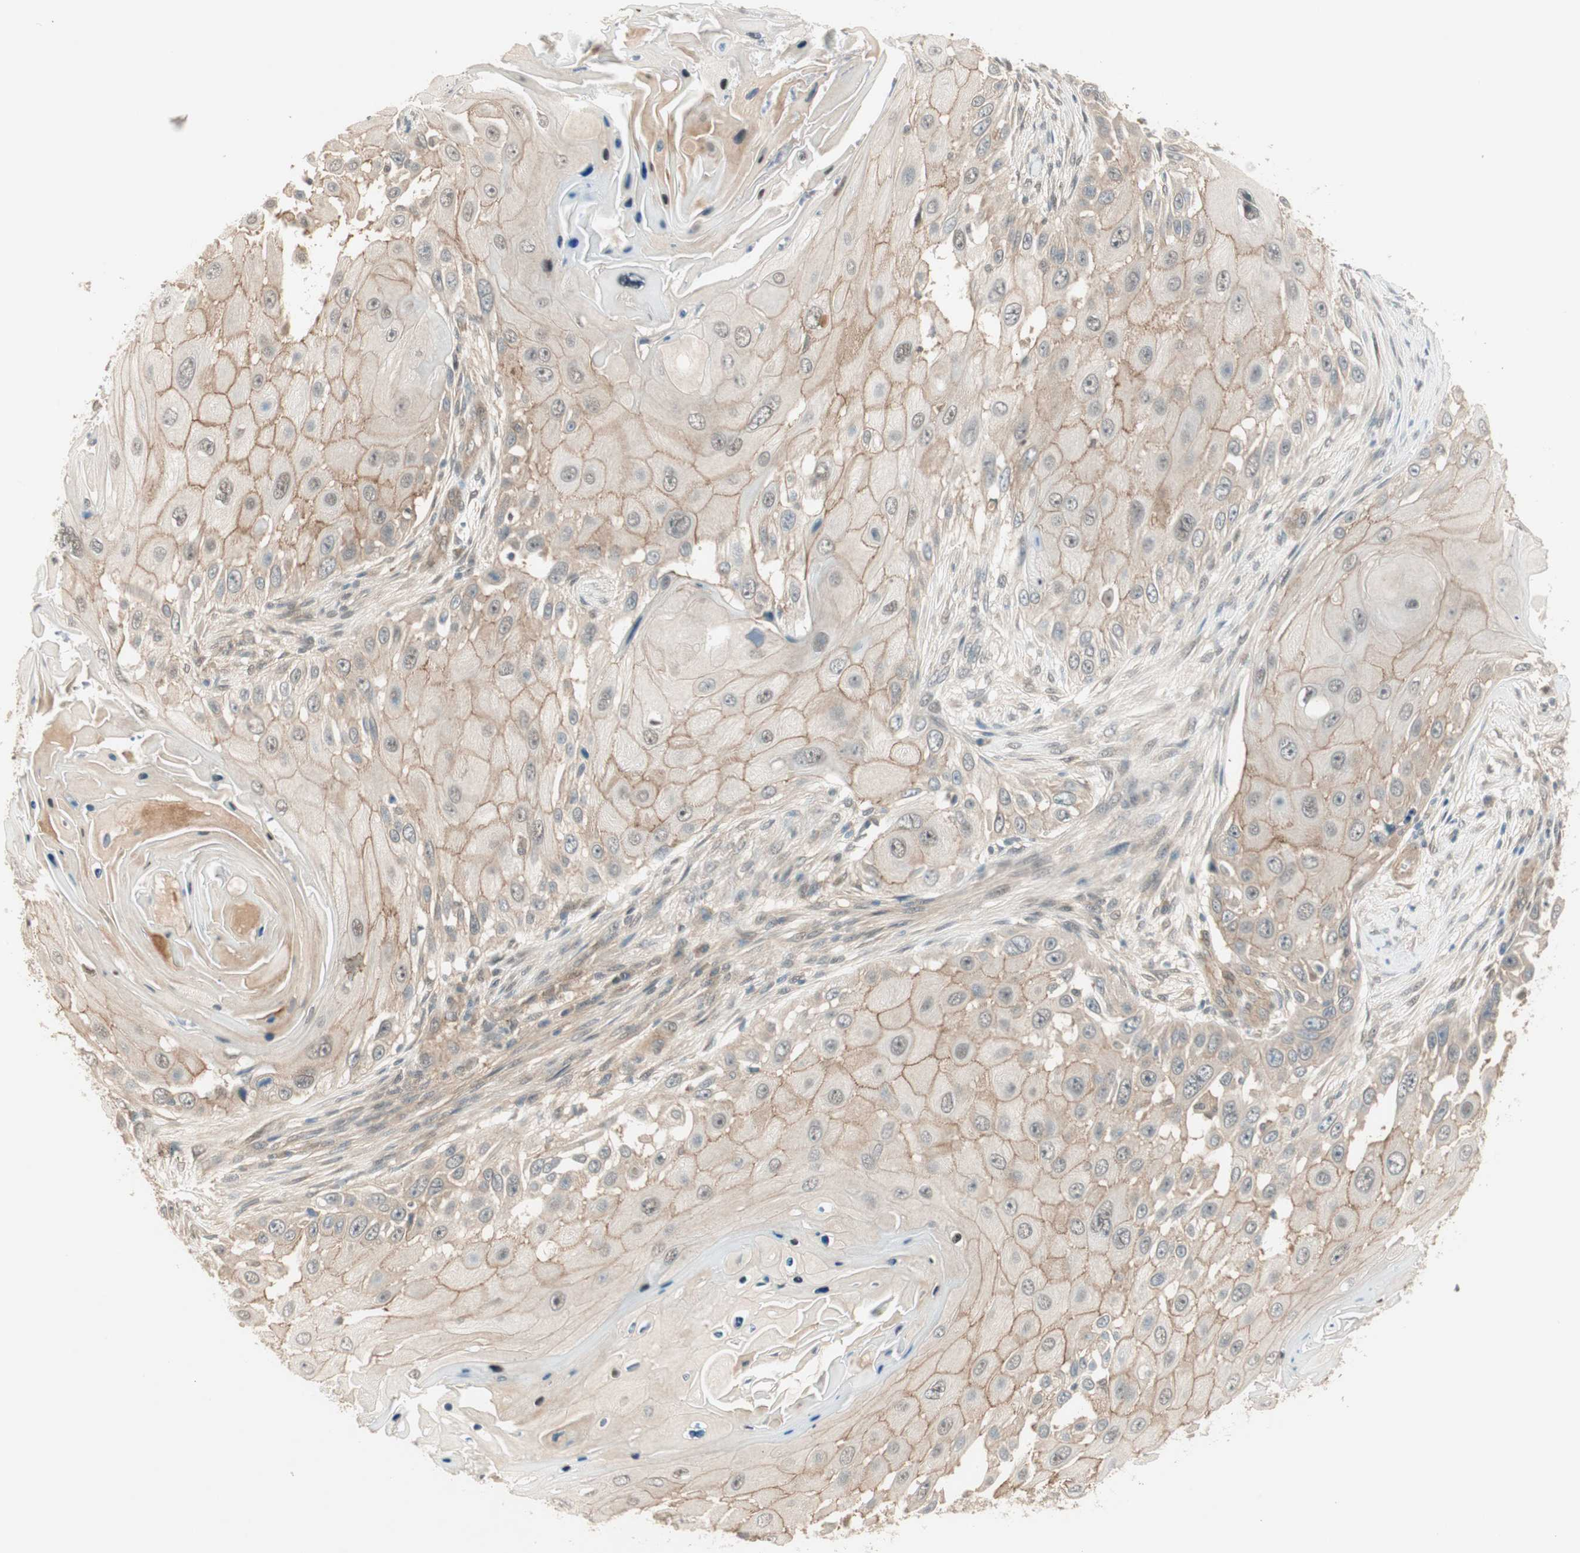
{"staining": {"intensity": "weak", "quantity": ">75%", "location": "cytoplasmic/membranous"}, "tissue": "skin cancer", "cell_type": "Tumor cells", "image_type": "cancer", "snomed": [{"axis": "morphology", "description": "Squamous cell carcinoma, NOS"}, {"axis": "topography", "description": "Skin"}], "caption": "A micrograph of human skin cancer stained for a protein shows weak cytoplasmic/membranous brown staining in tumor cells.", "gene": "PSMD8", "patient": {"sex": "female", "age": 44}}